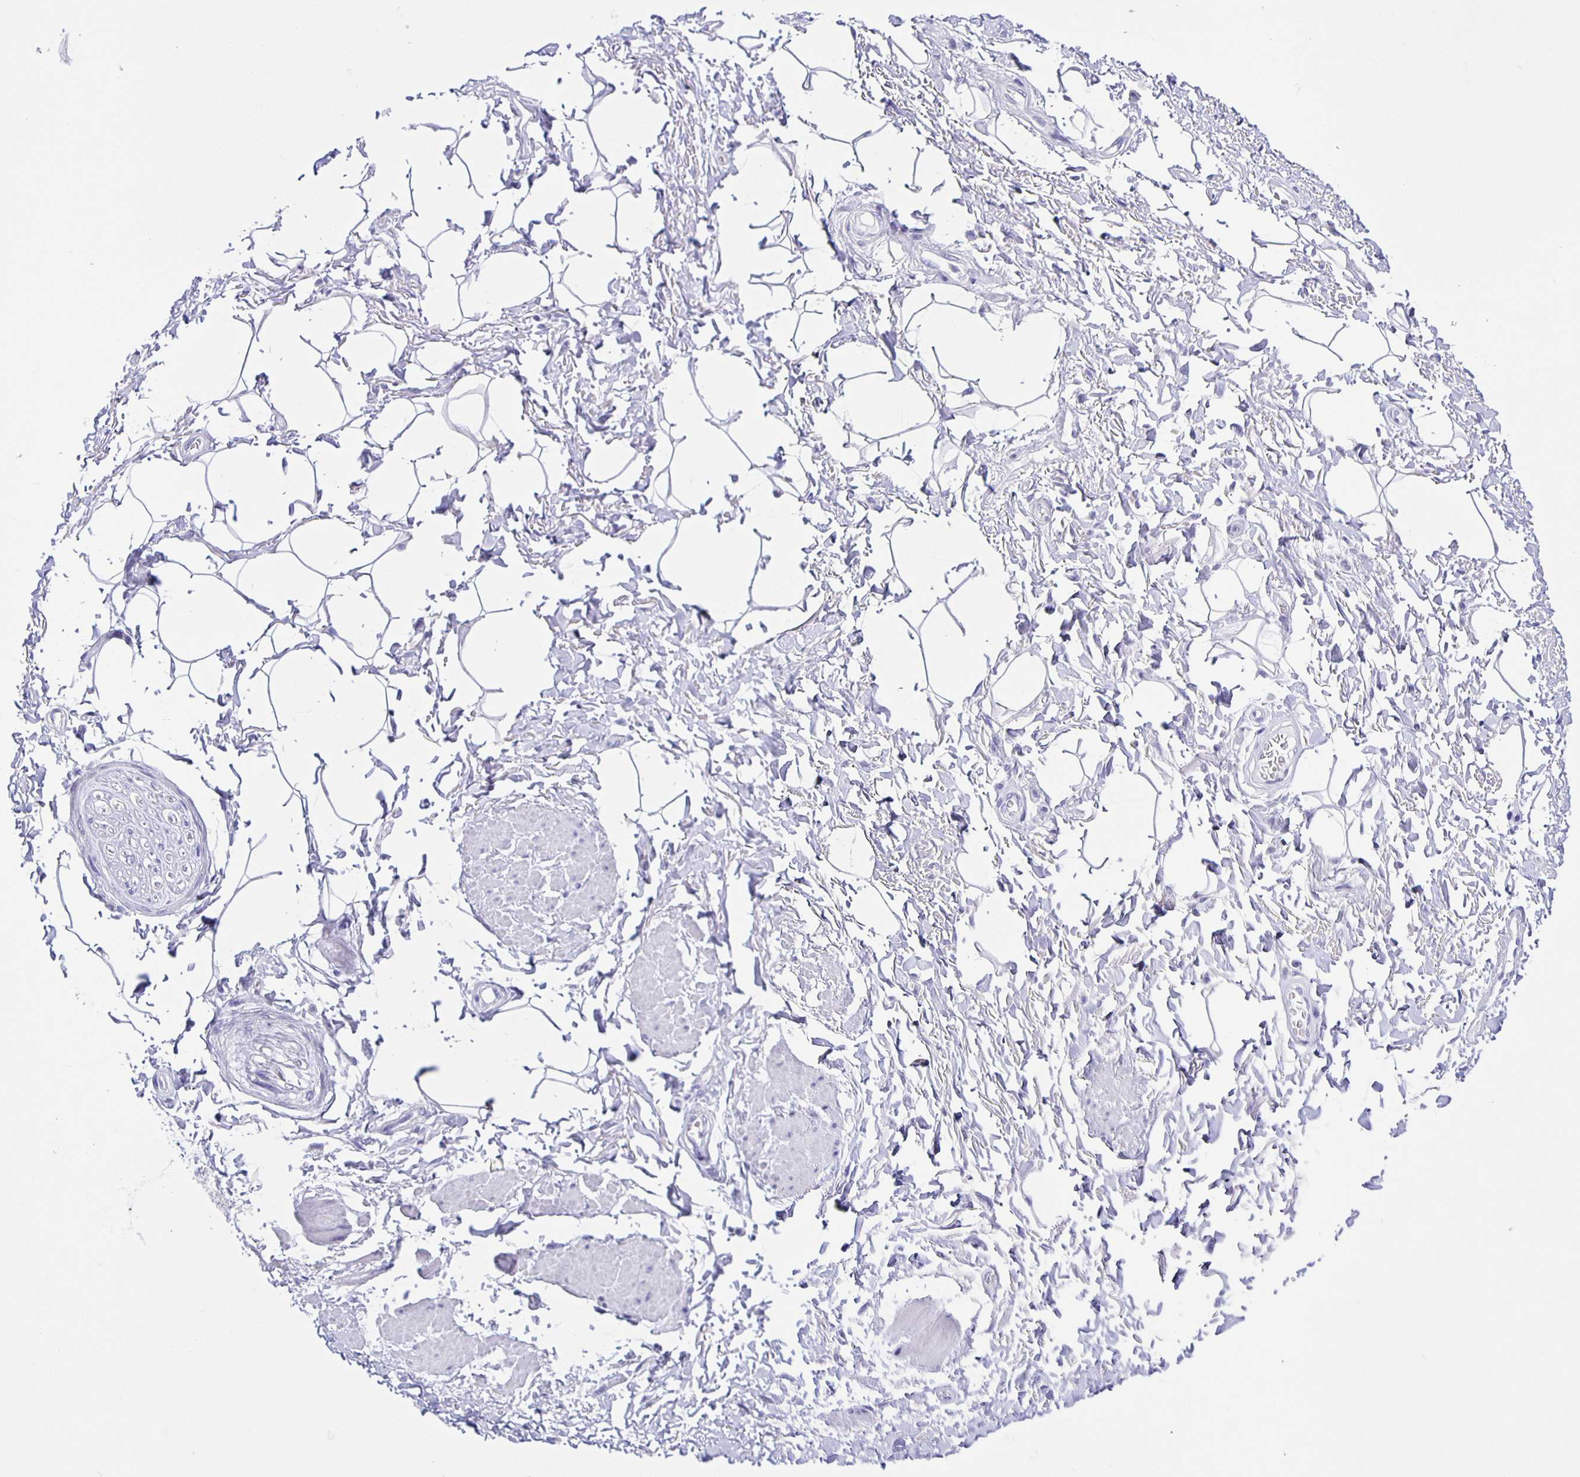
{"staining": {"intensity": "negative", "quantity": "none", "location": "none"}, "tissue": "adipose tissue", "cell_type": "Adipocytes", "image_type": "normal", "snomed": [{"axis": "morphology", "description": "Normal tissue, NOS"}, {"axis": "topography", "description": "Peripheral nerve tissue"}], "caption": "Immunohistochemistry of unremarkable human adipose tissue exhibits no expression in adipocytes.", "gene": "AQP6", "patient": {"sex": "male", "age": 51}}